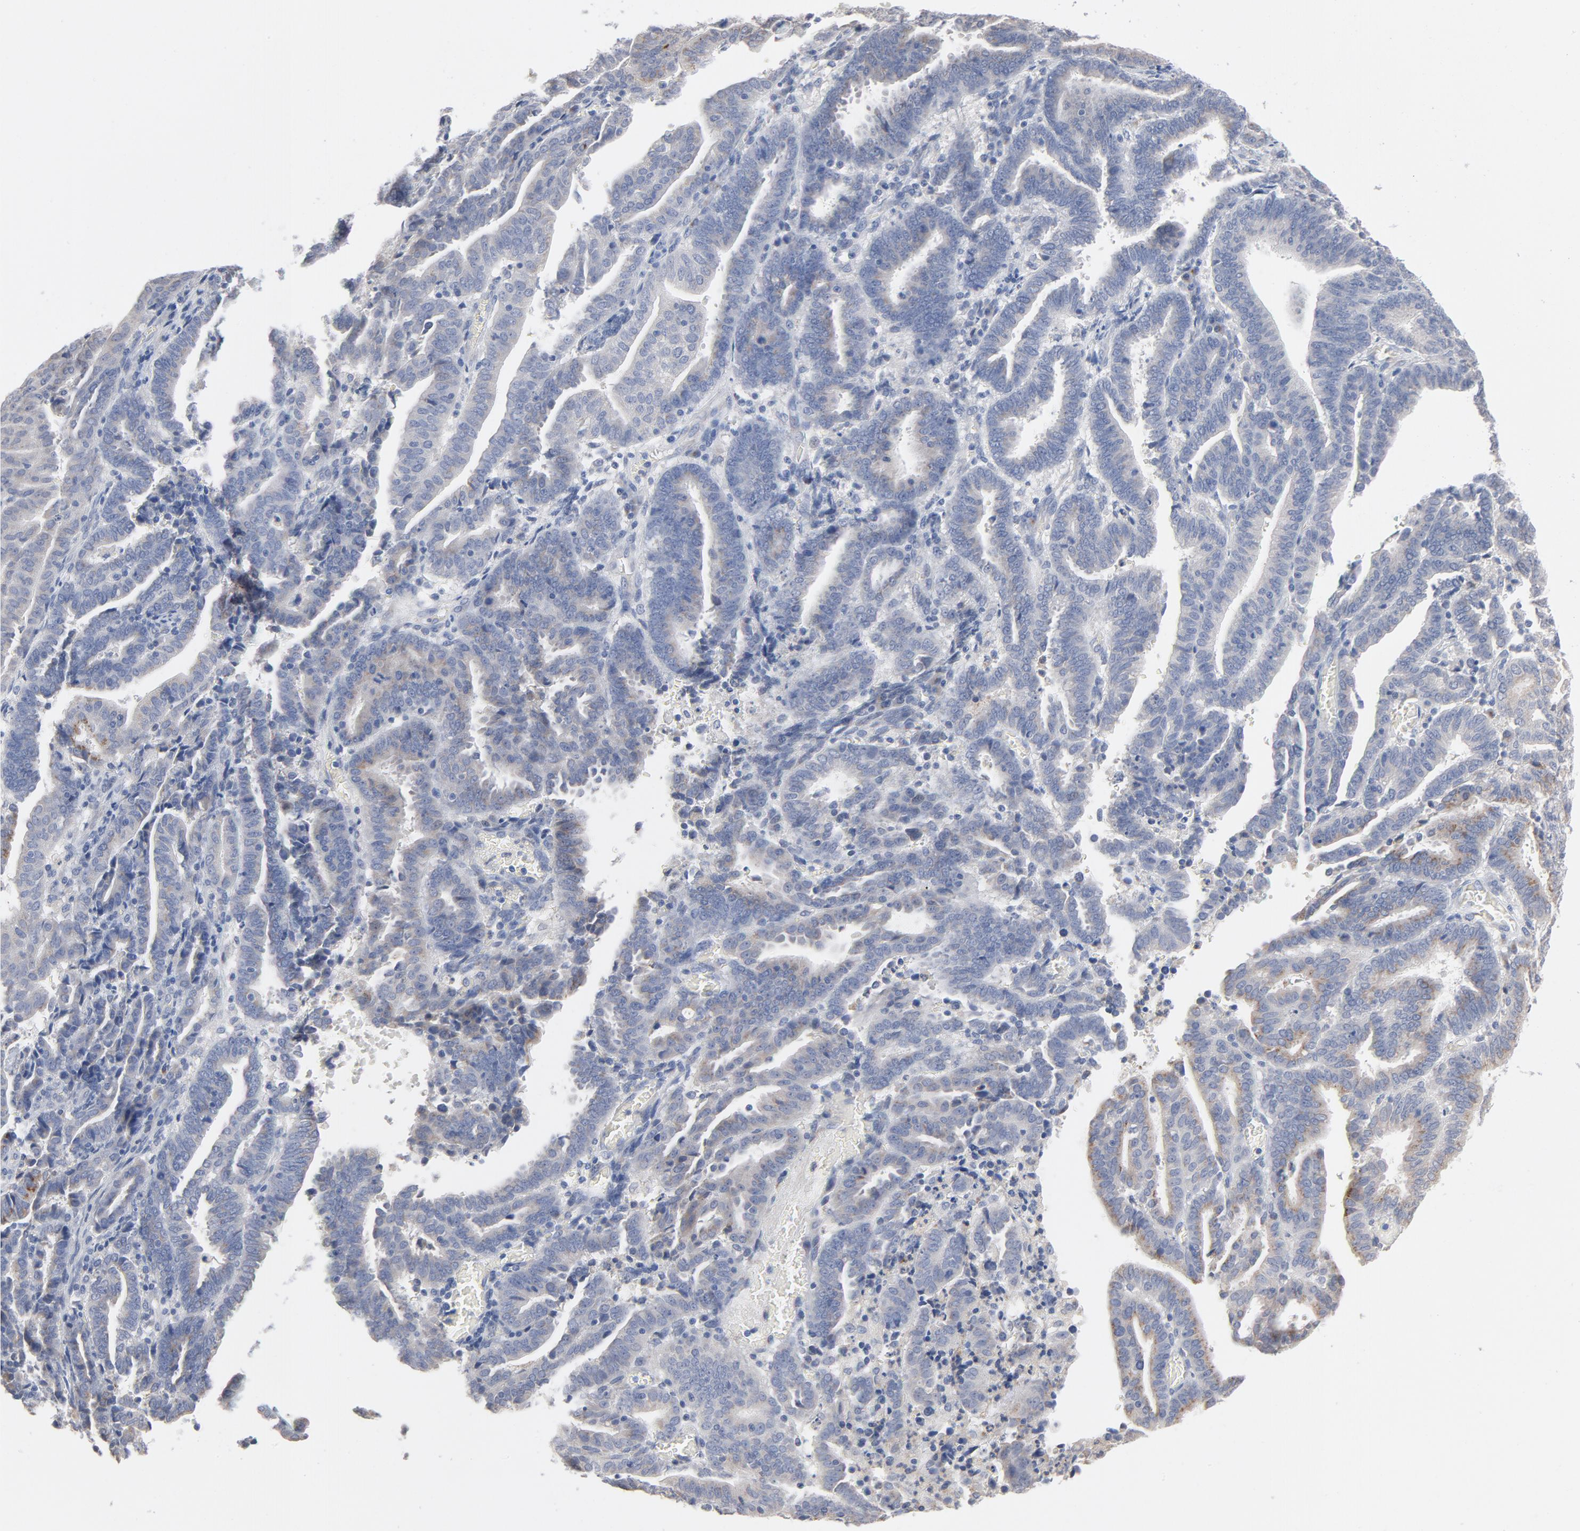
{"staining": {"intensity": "negative", "quantity": "none", "location": "none"}, "tissue": "endometrial cancer", "cell_type": "Tumor cells", "image_type": "cancer", "snomed": [{"axis": "morphology", "description": "Adenocarcinoma, NOS"}, {"axis": "topography", "description": "Uterus"}], "caption": "Endometrial cancer stained for a protein using IHC demonstrates no positivity tumor cells.", "gene": "AK7", "patient": {"sex": "female", "age": 83}}